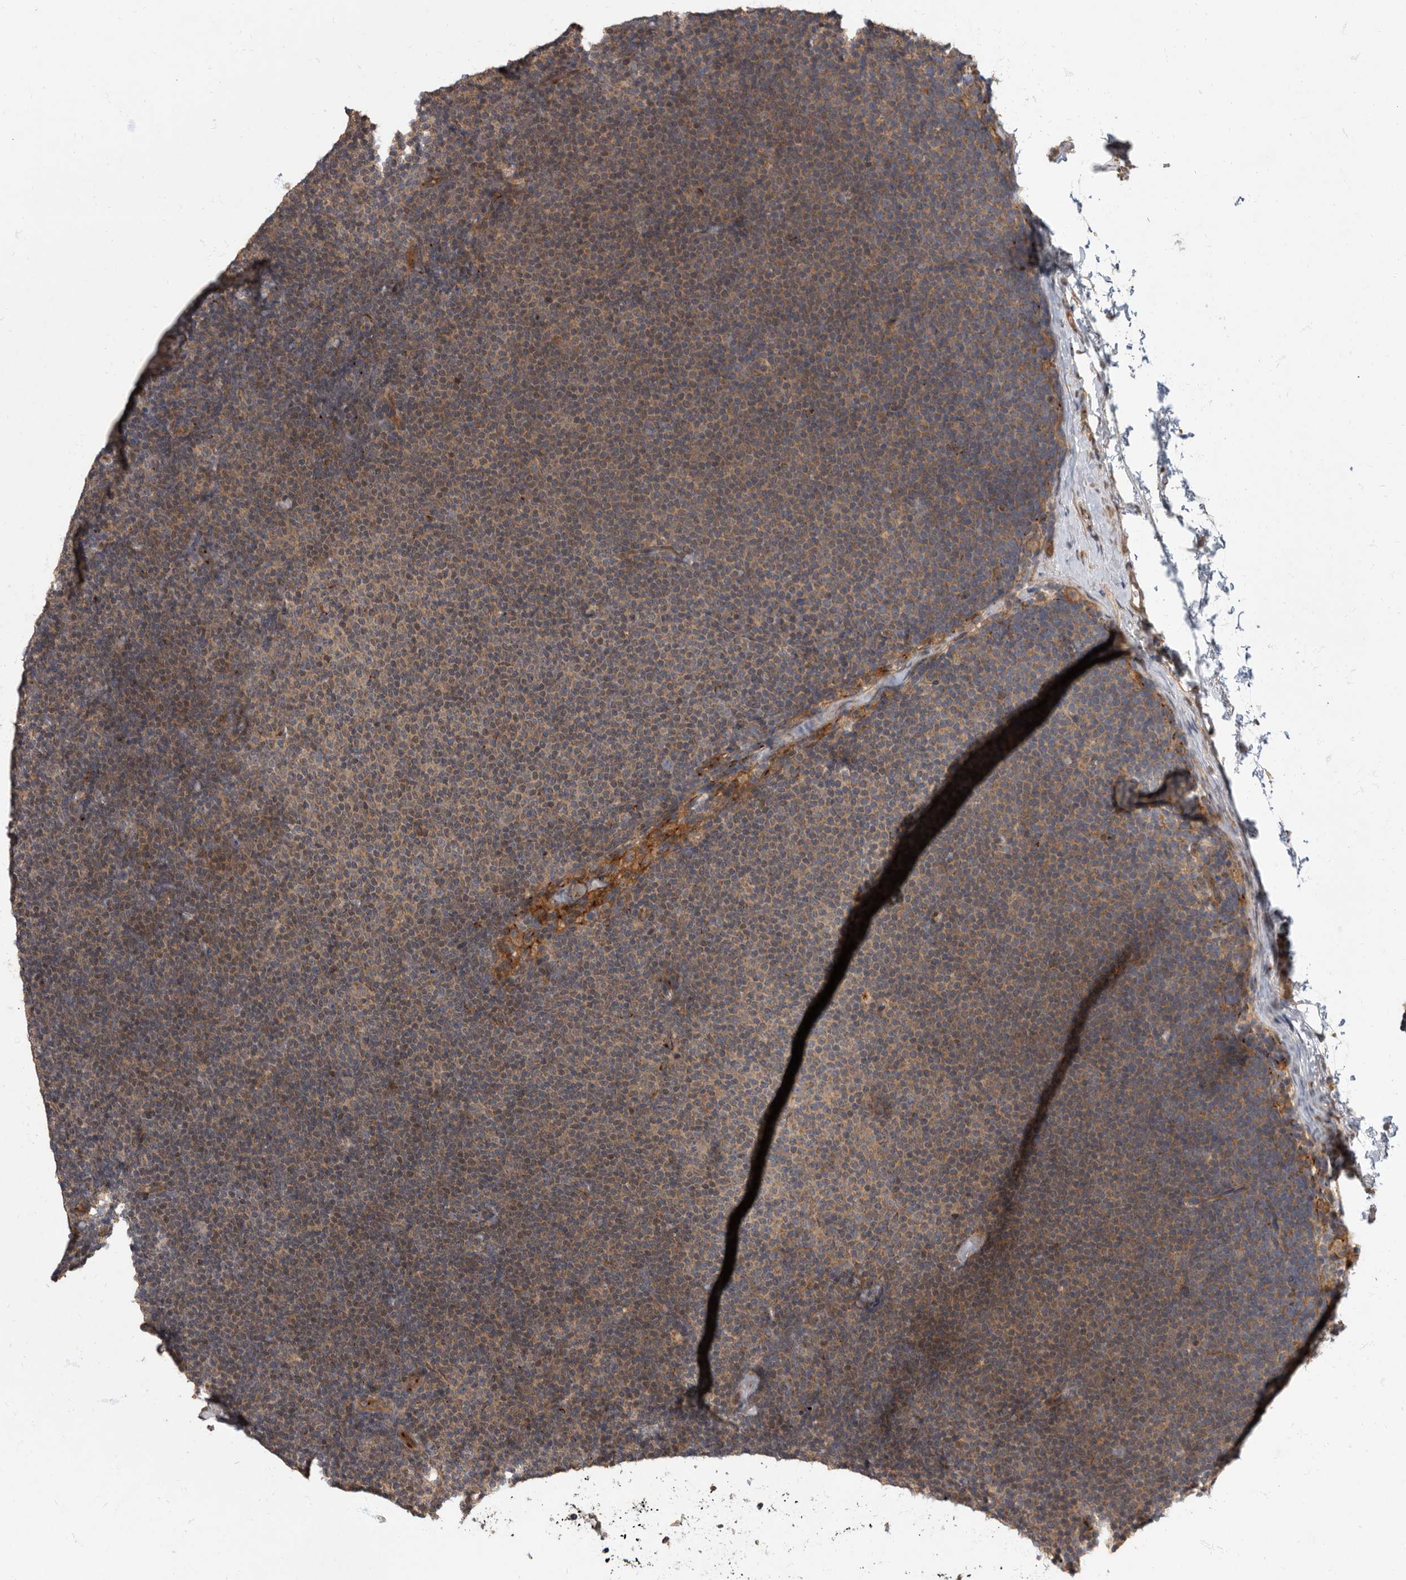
{"staining": {"intensity": "weak", "quantity": ">75%", "location": "cytoplasmic/membranous"}, "tissue": "lymphoma", "cell_type": "Tumor cells", "image_type": "cancer", "snomed": [{"axis": "morphology", "description": "Malignant lymphoma, non-Hodgkin's type, Low grade"}, {"axis": "topography", "description": "Lymph node"}], "caption": "Weak cytoplasmic/membranous positivity is present in about >75% of tumor cells in malignant lymphoma, non-Hodgkin's type (low-grade). The protein of interest is stained brown, and the nuclei are stained in blue (DAB (3,3'-diaminobenzidine) IHC with brightfield microscopy, high magnification).", "gene": "IQCK", "patient": {"sex": "female", "age": 53}}